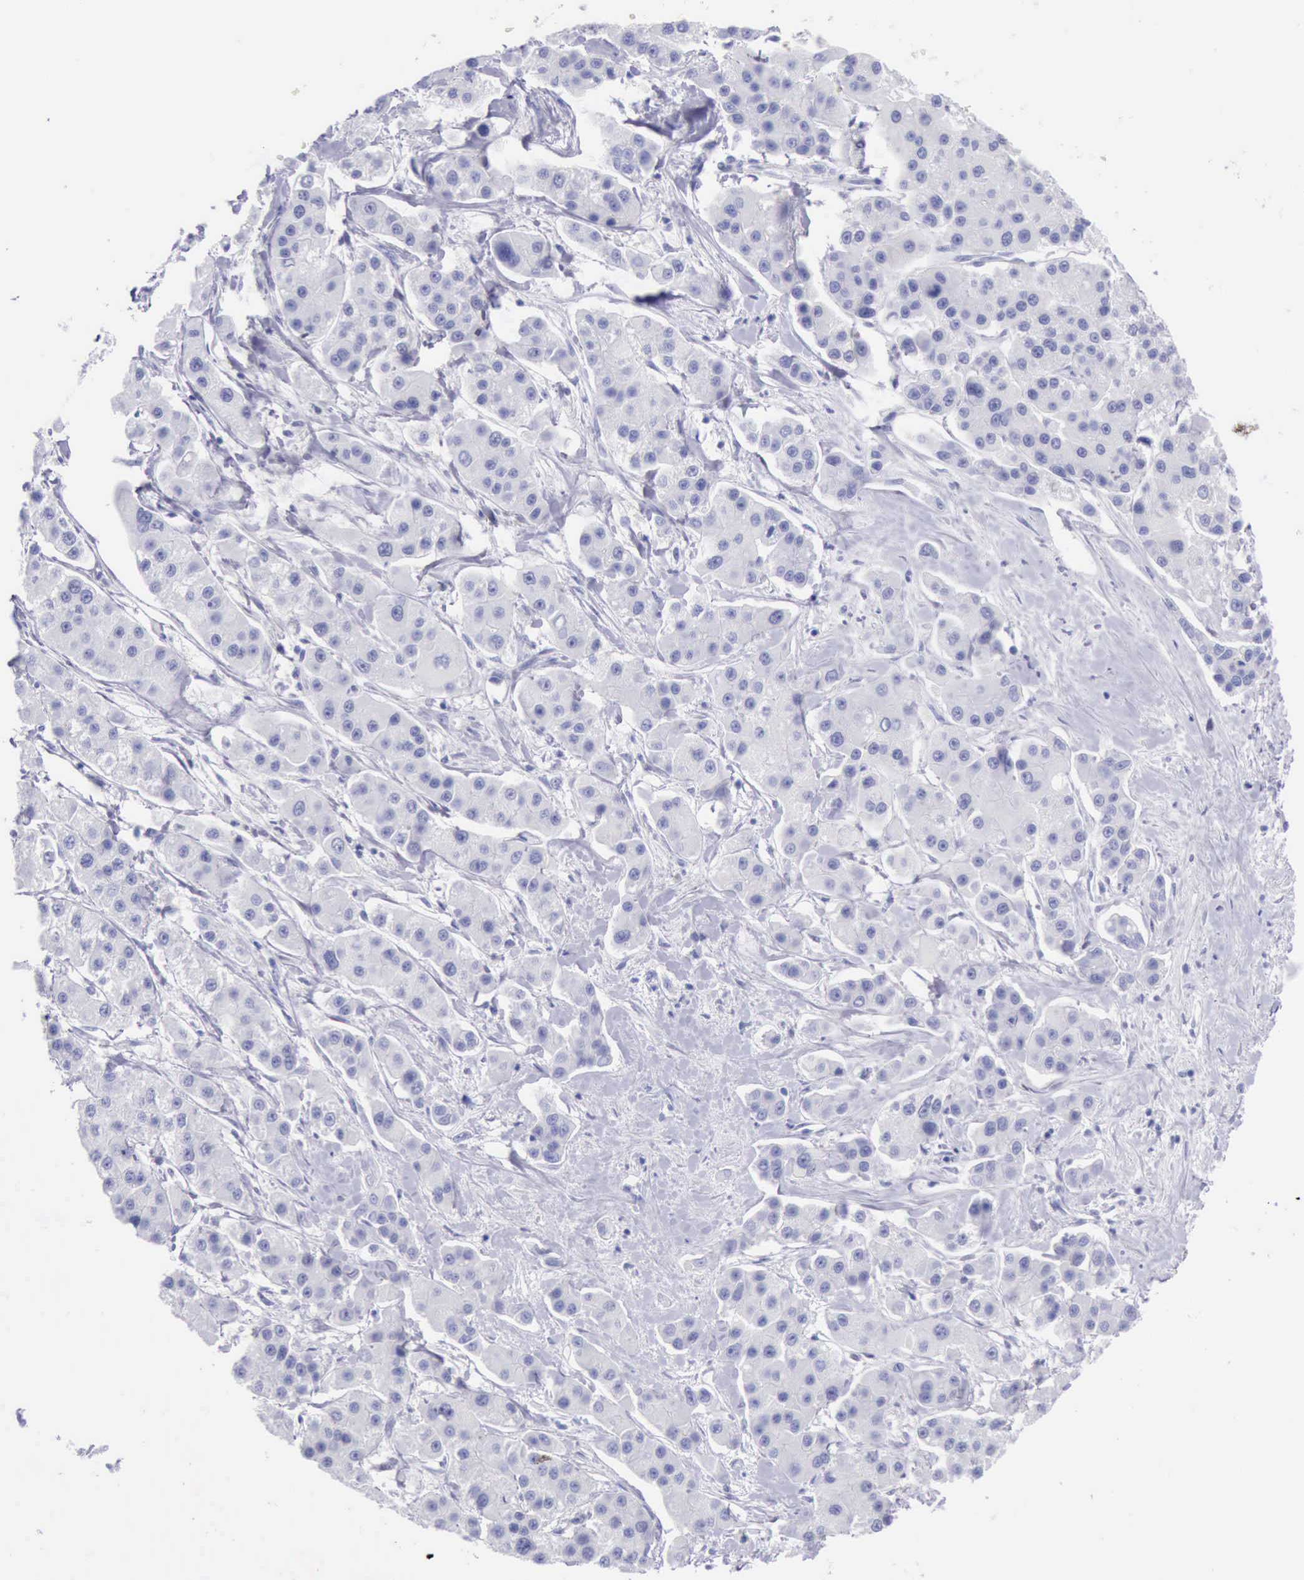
{"staining": {"intensity": "negative", "quantity": "none", "location": "none"}, "tissue": "liver cancer", "cell_type": "Tumor cells", "image_type": "cancer", "snomed": [{"axis": "morphology", "description": "Carcinoma, Hepatocellular, NOS"}, {"axis": "topography", "description": "Liver"}], "caption": "There is no significant positivity in tumor cells of liver cancer (hepatocellular carcinoma).", "gene": "MCM2", "patient": {"sex": "female", "age": 85}}